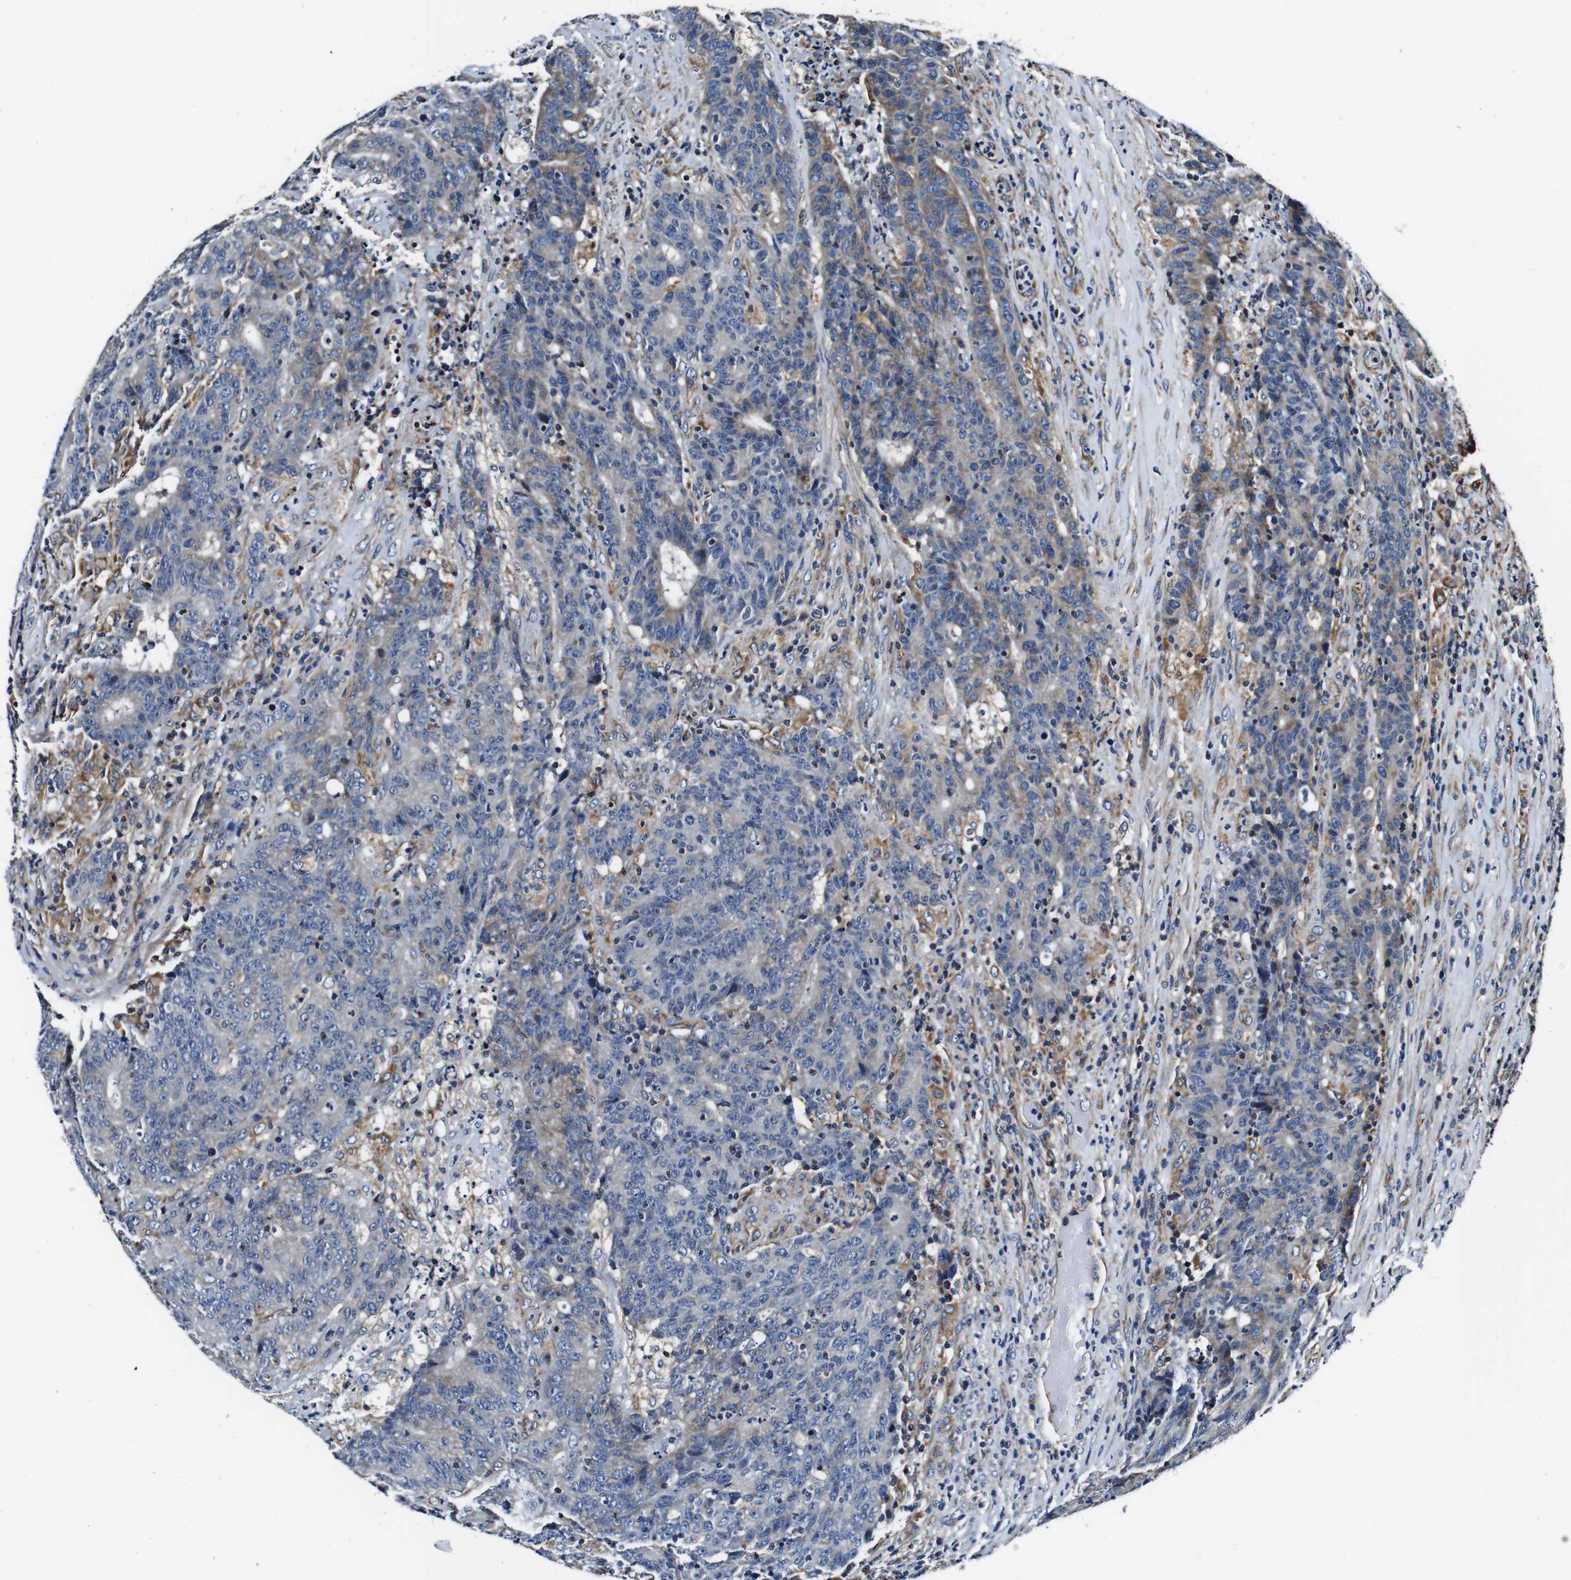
{"staining": {"intensity": "weak", "quantity": "<25%", "location": "cytoplasmic/membranous"}, "tissue": "colorectal cancer", "cell_type": "Tumor cells", "image_type": "cancer", "snomed": [{"axis": "morphology", "description": "Normal tissue, NOS"}, {"axis": "morphology", "description": "Adenocarcinoma, NOS"}, {"axis": "topography", "description": "Colon"}], "caption": "Human colorectal cancer (adenocarcinoma) stained for a protein using IHC displays no expression in tumor cells.", "gene": "HK1", "patient": {"sex": "female", "age": 75}}